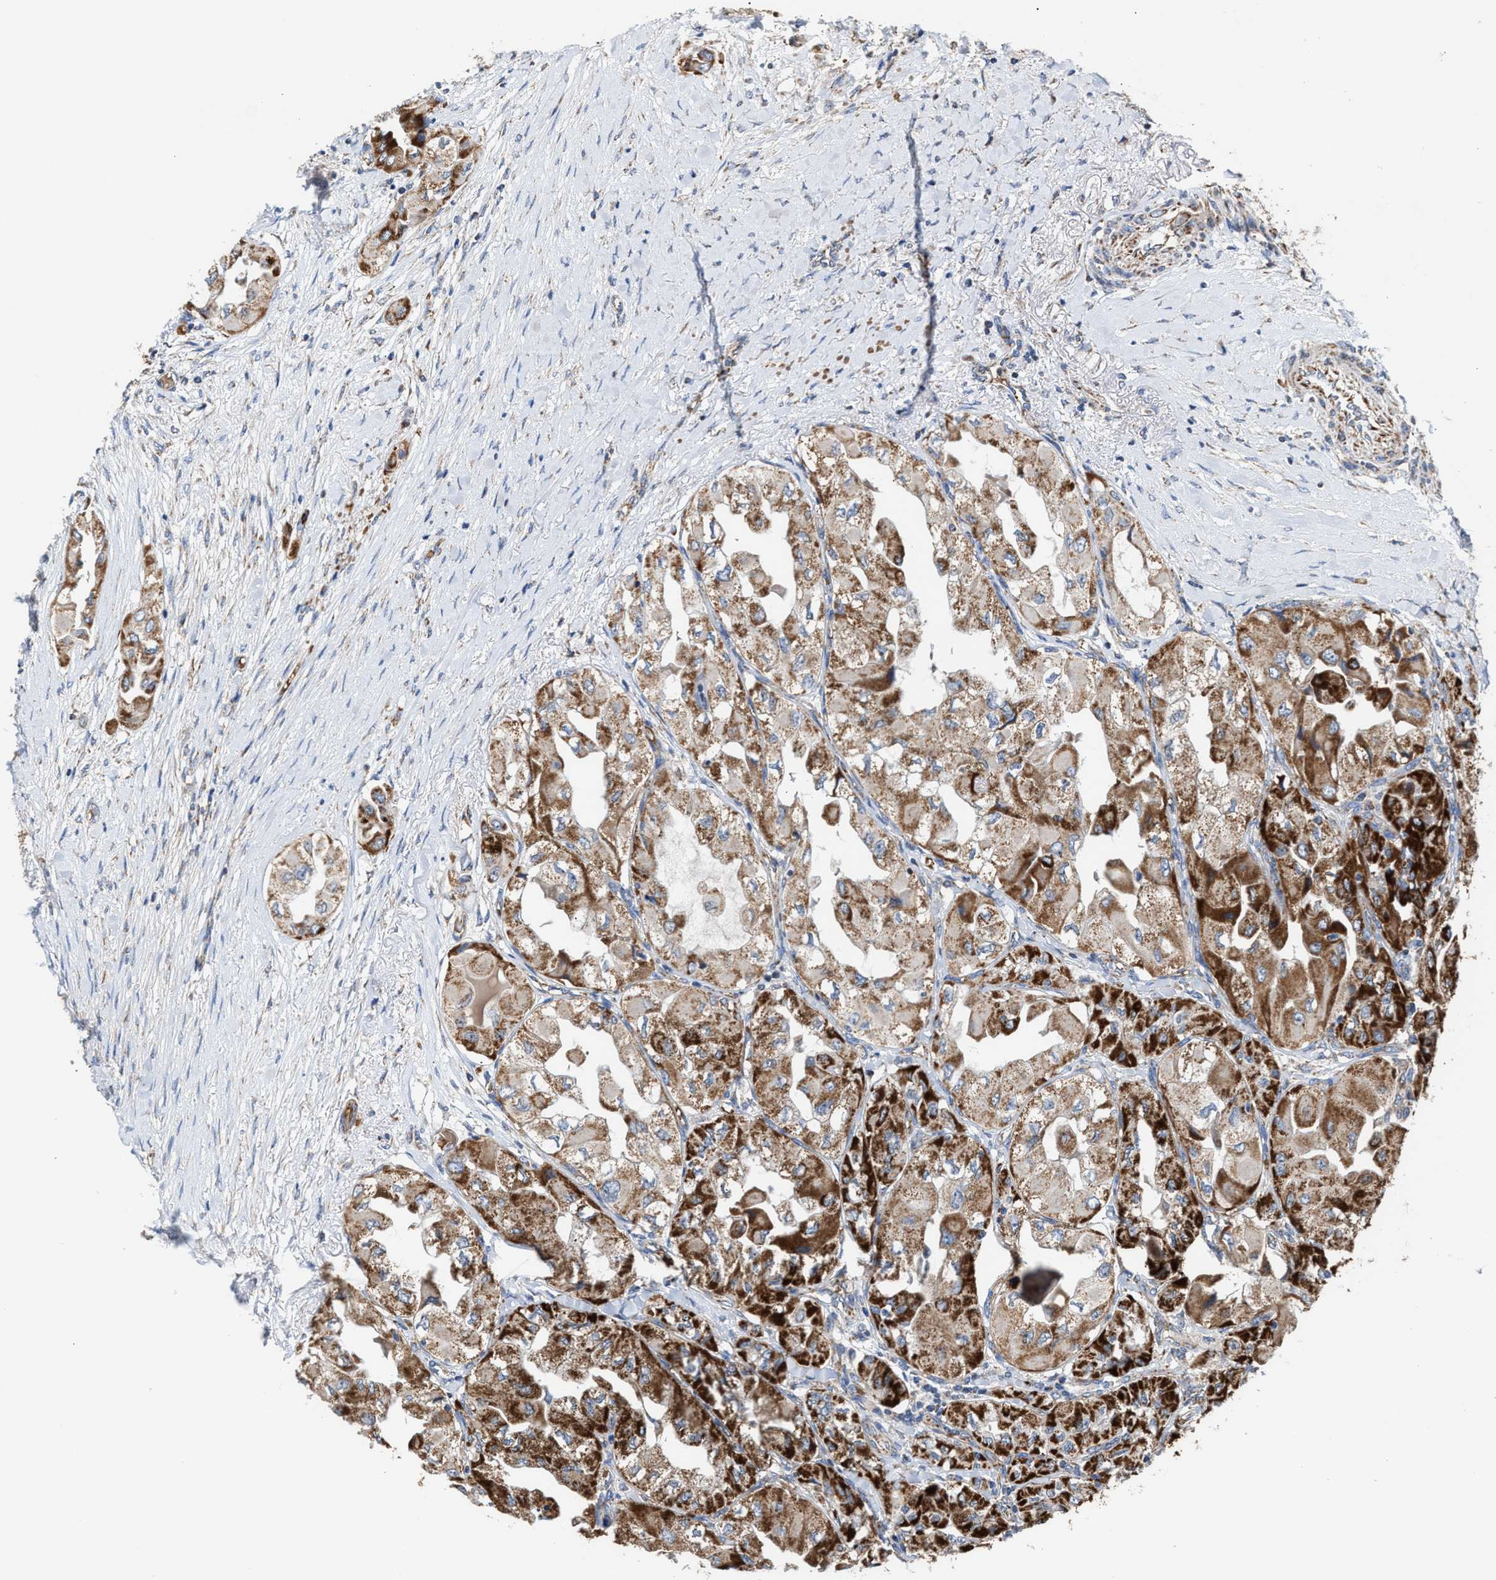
{"staining": {"intensity": "strong", "quantity": ">75%", "location": "cytoplasmic/membranous"}, "tissue": "thyroid cancer", "cell_type": "Tumor cells", "image_type": "cancer", "snomed": [{"axis": "morphology", "description": "Papillary adenocarcinoma, NOS"}, {"axis": "topography", "description": "Thyroid gland"}], "caption": "Tumor cells exhibit strong cytoplasmic/membranous positivity in approximately >75% of cells in thyroid cancer (papillary adenocarcinoma).", "gene": "MECR", "patient": {"sex": "female", "age": 59}}